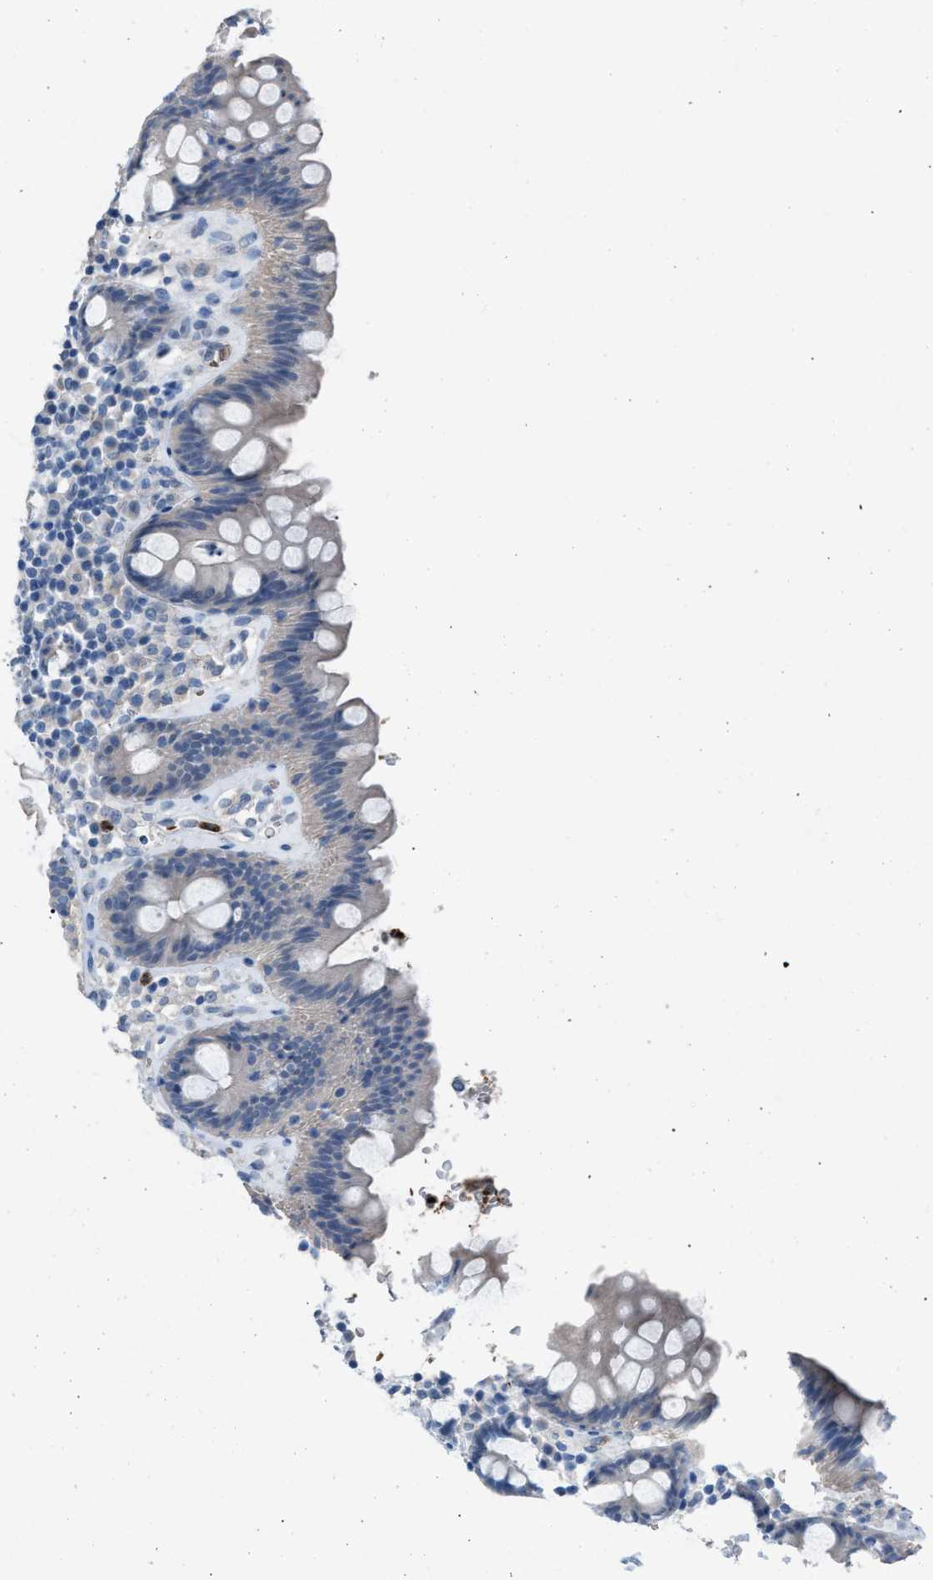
{"staining": {"intensity": "negative", "quantity": "none", "location": "none"}, "tissue": "colon", "cell_type": "Endothelial cells", "image_type": "normal", "snomed": [{"axis": "morphology", "description": "Normal tissue, NOS"}, {"axis": "topography", "description": "Colon"}], "caption": "This is an immunohistochemistry (IHC) micrograph of unremarkable human colon. There is no positivity in endothelial cells.", "gene": "CFAP77", "patient": {"sex": "female", "age": 80}}